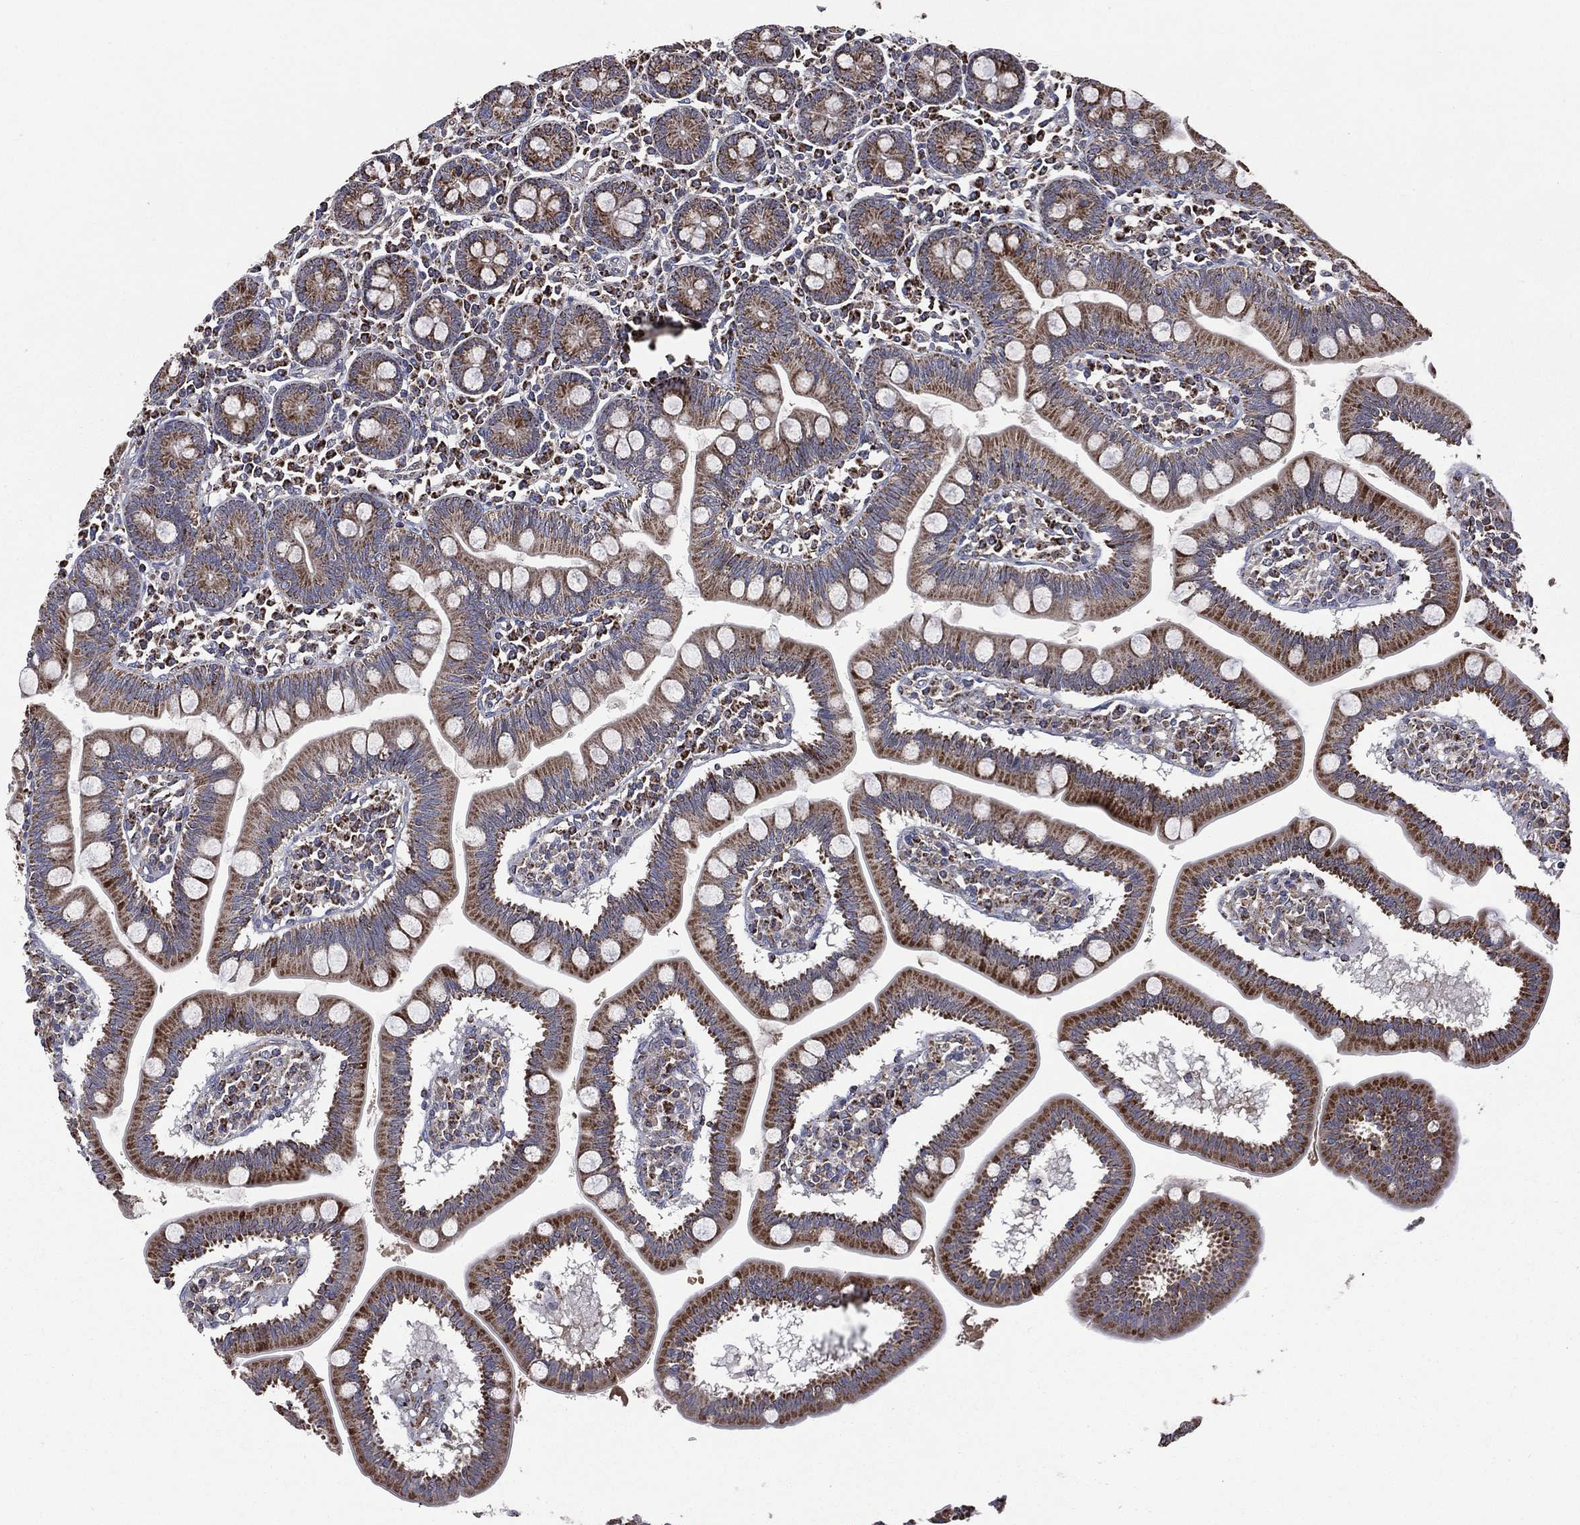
{"staining": {"intensity": "strong", "quantity": ">75%", "location": "cytoplasmic/membranous"}, "tissue": "small intestine", "cell_type": "Glandular cells", "image_type": "normal", "snomed": [{"axis": "morphology", "description": "Normal tissue, NOS"}, {"axis": "topography", "description": "Small intestine"}], "caption": "A high amount of strong cytoplasmic/membranous staining is identified in approximately >75% of glandular cells in unremarkable small intestine. The staining was performed using DAB, with brown indicating positive protein expression. Nuclei are stained blue with hematoxylin.", "gene": "GOT2", "patient": {"sex": "male", "age": 88}}